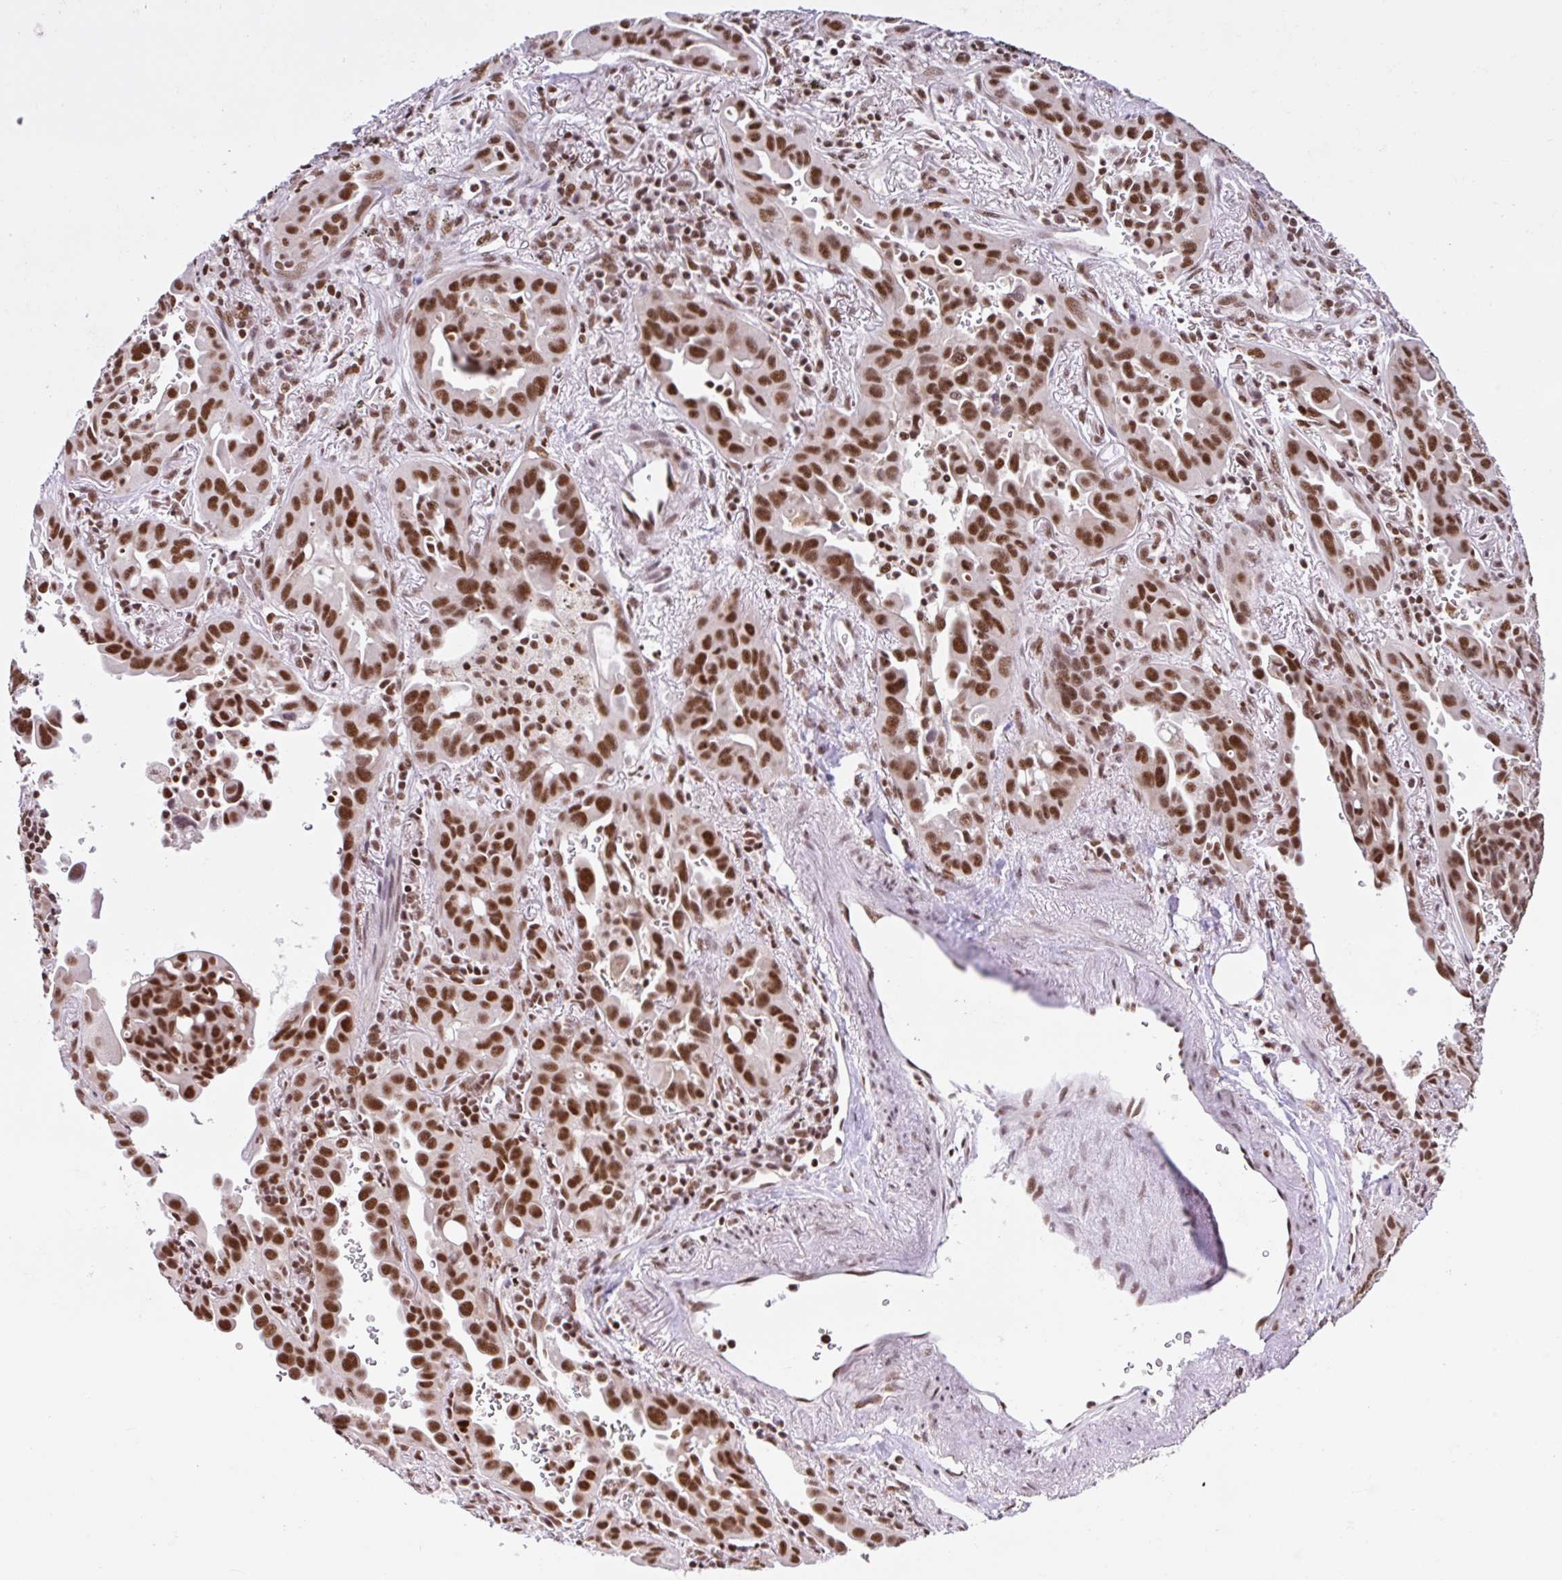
{"staining": {"intensity": "moderate", "quantity": ">75%", "location": "nuclear"}, "tissue": "lung cancer", "cell_type": "Tumor cells", "image_type": "cancer", "snomed": [{"axis": "morphology", "description": "Adenocarcinoma, NOS"}, {"axis": "topography", "description": "Lung"}], "caption": "Moderate nuclear protein staining is seen in about >75% of tumor cells in lung adenocarcinoma.", "gene": "CCDC12", "patient": {"sex": "male", "age": 68}}